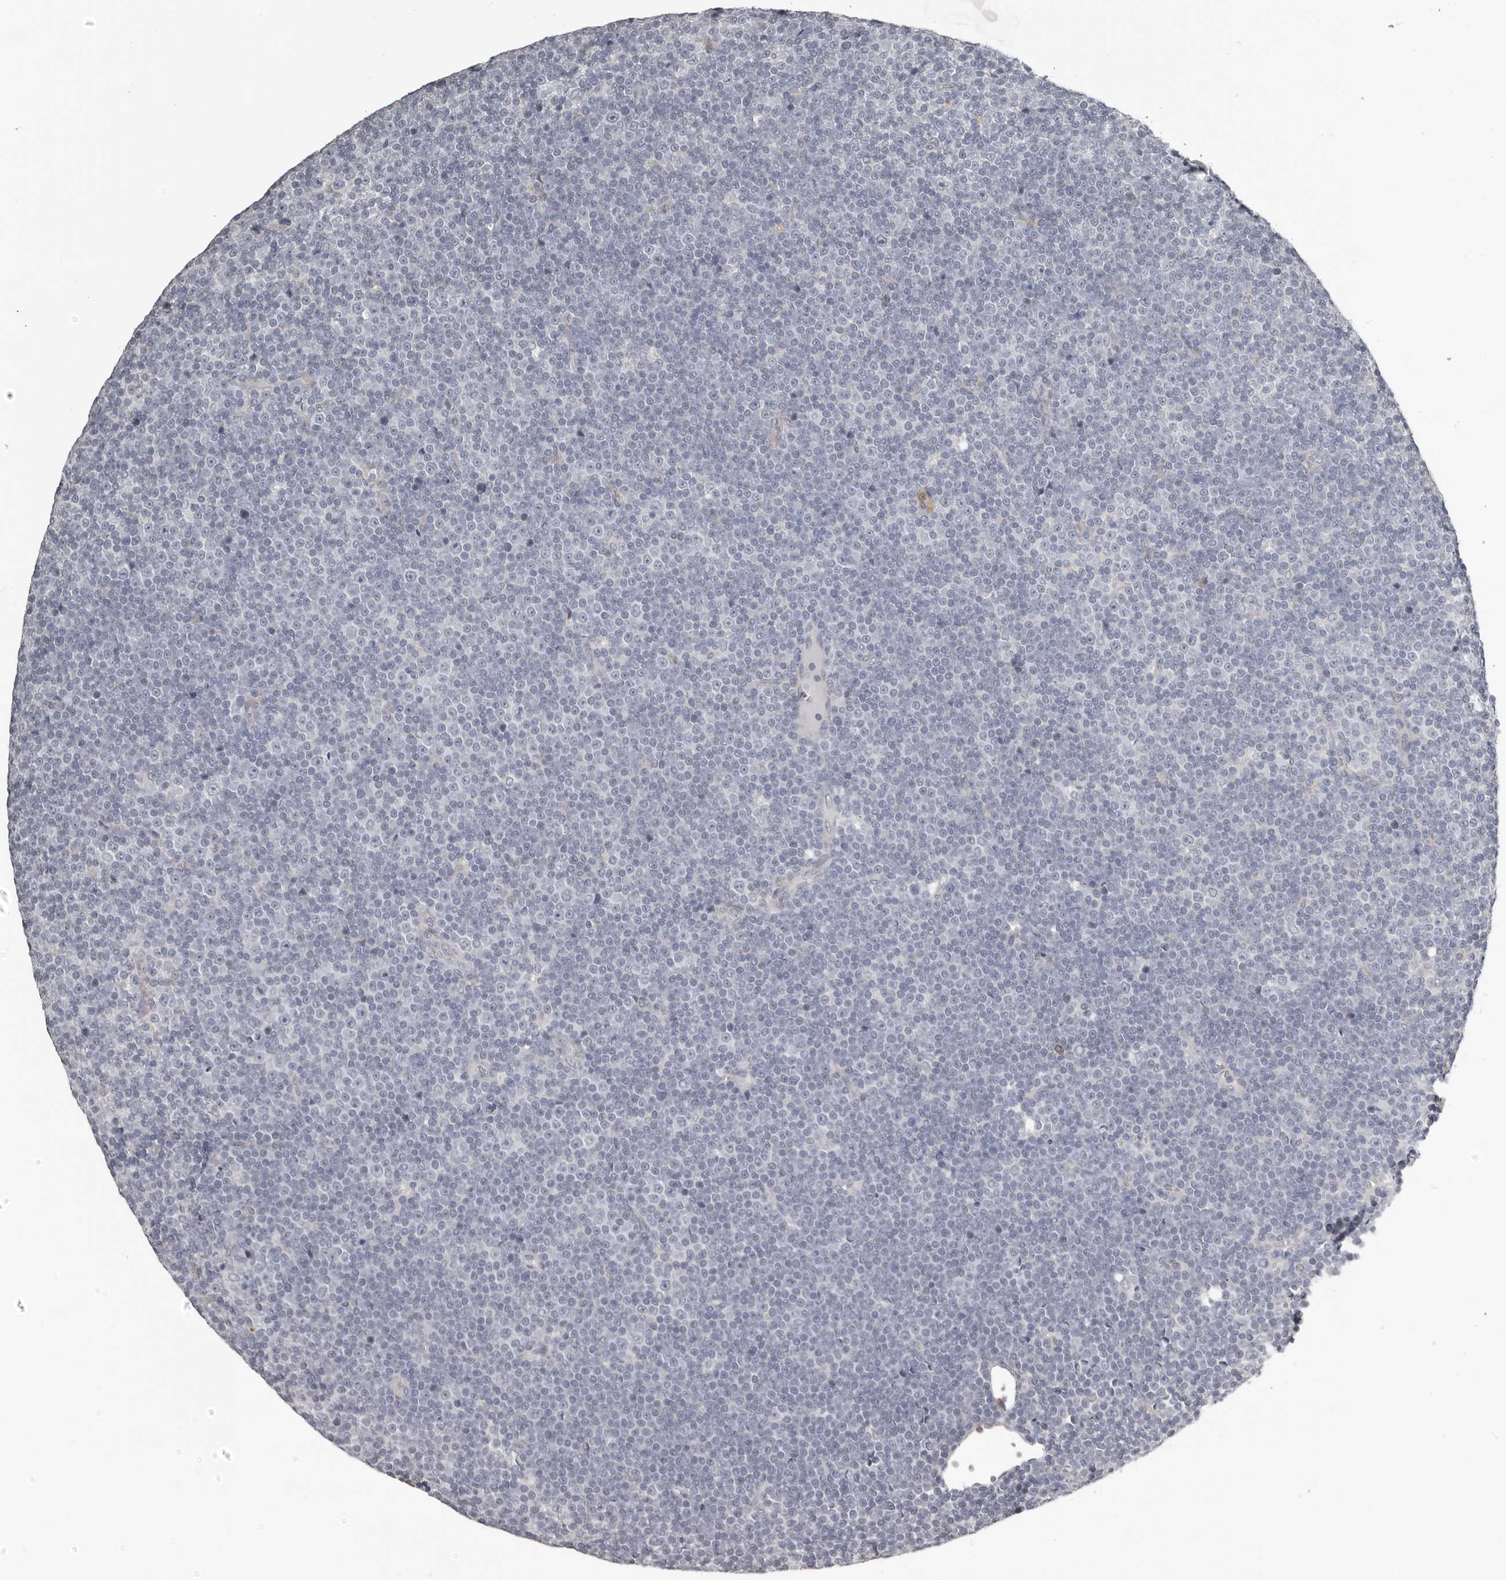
{"staining": {"intensity": "negative", "quantity": "none", "location": "none"}, "tissue": "lymphoma", "cell_type": "Tumor cells", "image_type": "cancer", "snomed": [{"axis": "morphology", "description": "Malignant lymphoma, non-Hodgkin's type, Low grade"}, {"axis": "topography", "description": "Lymph node"}], "caption": "This is a image of immunohistochemistry staining of low-grade malignant lymphoma, non-Hodgkin's type, which shows no staining in tumor cells.", "gene": "KCNJ8", "patient": {"sex": "female", "age": 67}}